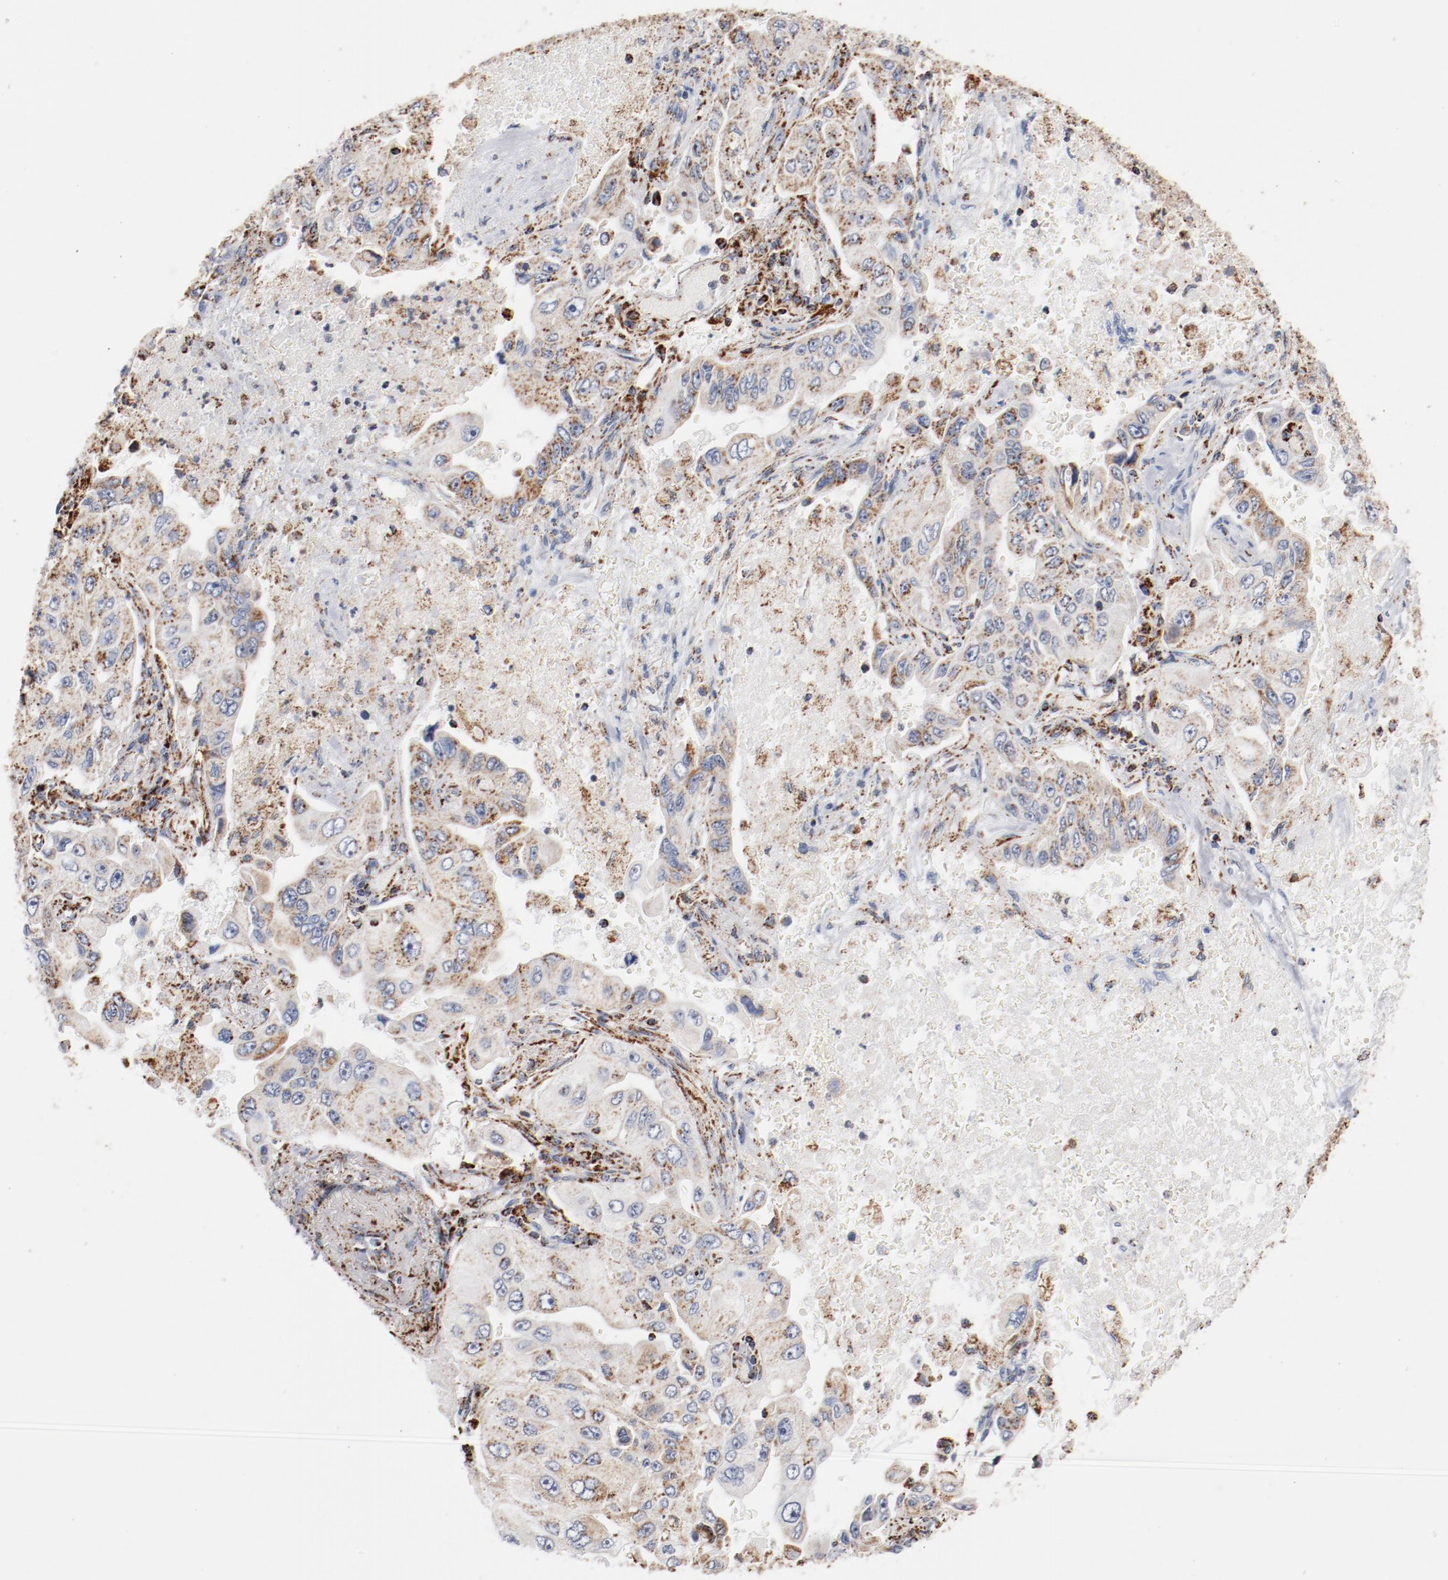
{"staining": {"intensity": "strong", "quantity": ">75%", "location": "cytoplasmic/membranous"}, "tissue": "lung cancer", "cell_type": "Tumor cells", "image_type": "cancer", "snomed": [{"axis": "morphology", "description": "Adenocarcinoma, NOS"}, {"axis": "topography", "description": "Lung"}], "caption": "Lung adenocarcinoma stained with a brown dye demonstrates strong cytoplasmic/membranous positive staining in about >75% of tumor cells.", "gene": "NDUFS4", "patient": {"sex": "male", "age": 84}}